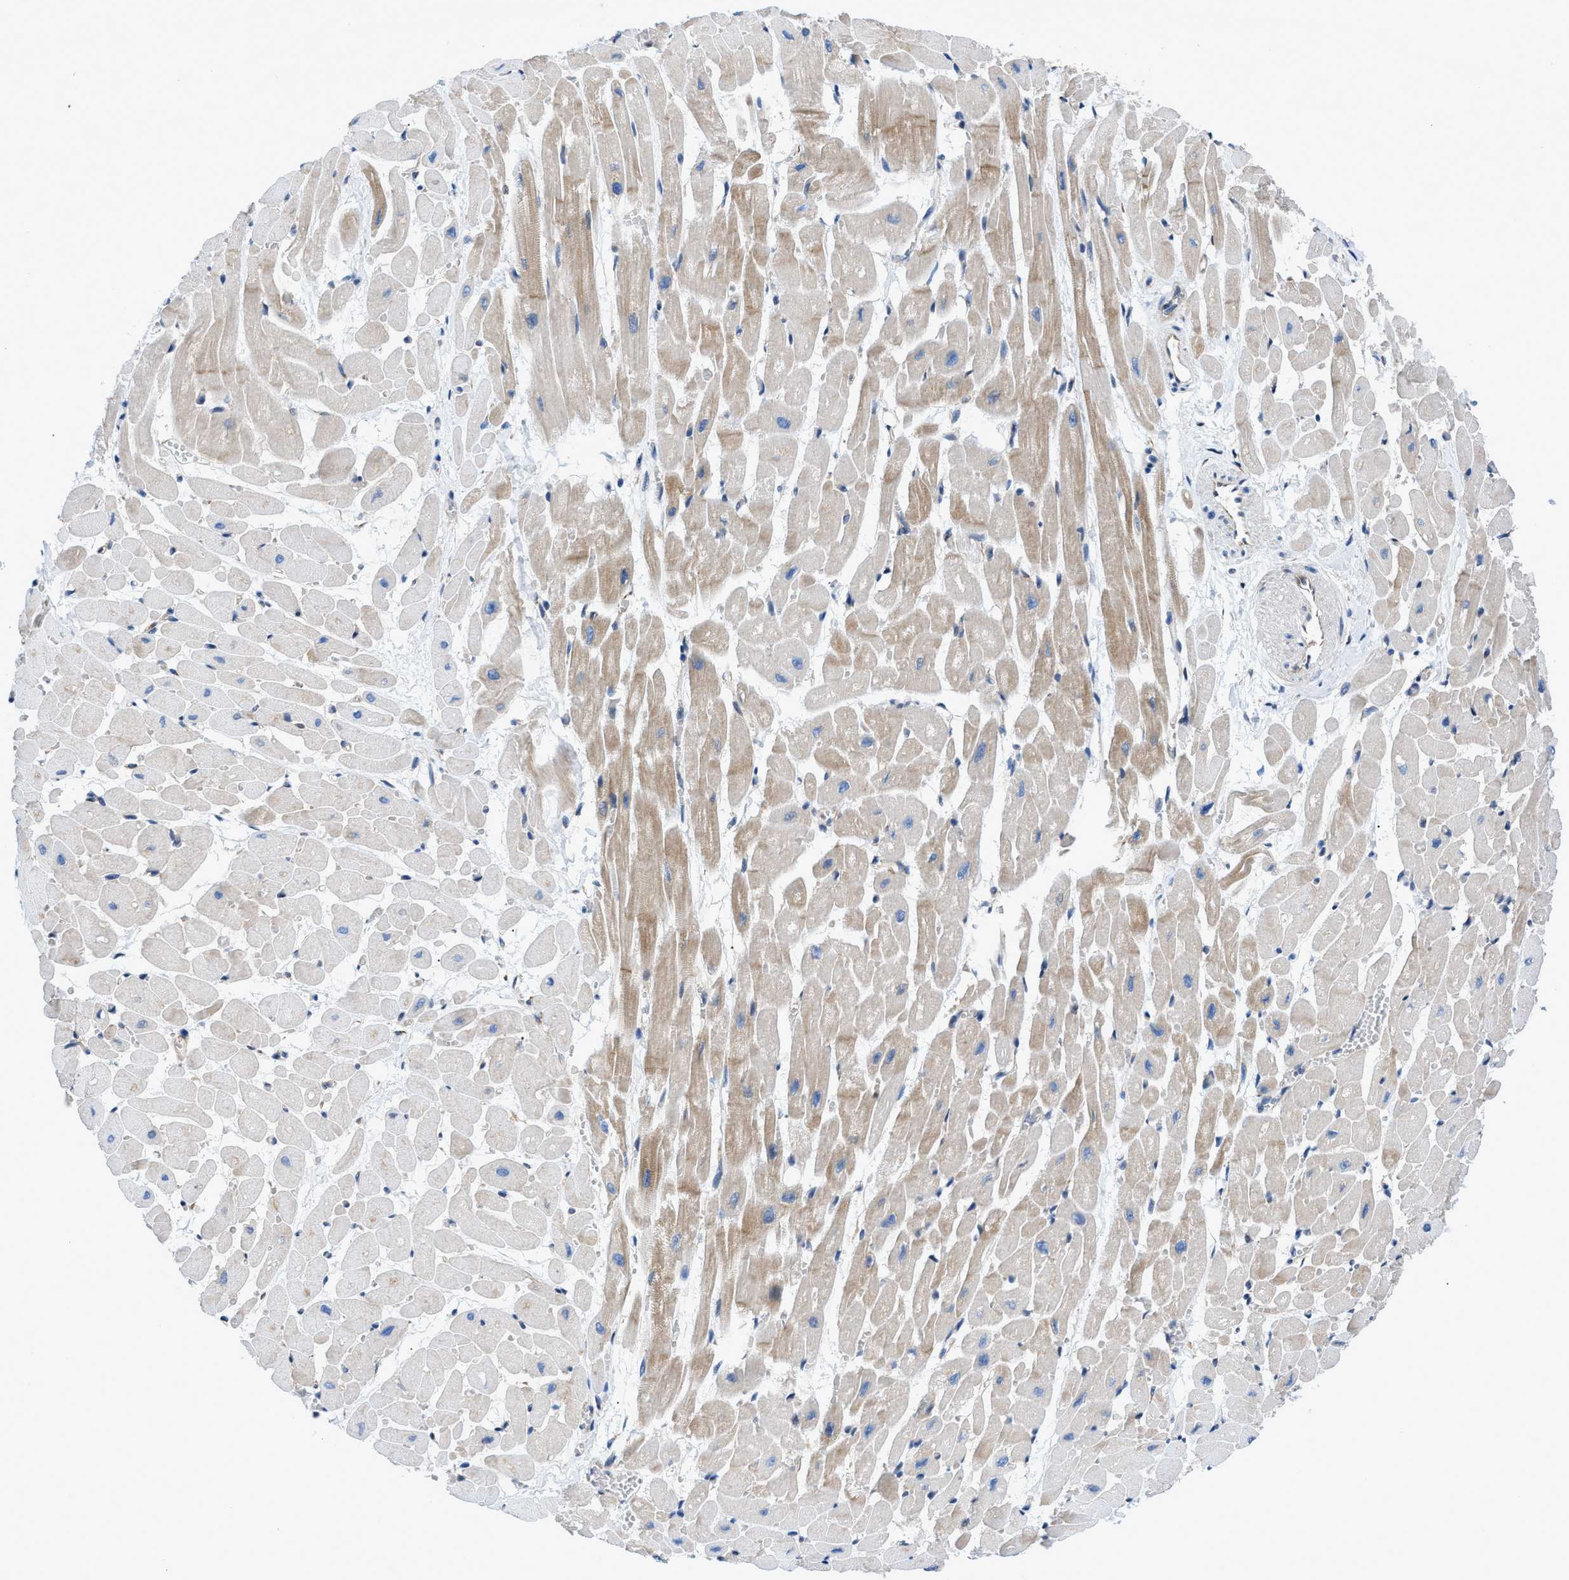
{"staining": {"intensity": "moderate", "quantity": "25%-75%", "location": "cytoplasmic/membranous"}, "tissue": "heart muscle", "cell_type": "Cardiomyocytes", "image_type": "normal", "snomed": [{"axis": "morphology", "description": "Normal tissue, NOS"}, {"axis": "topography", "description": "Heart"}], "caption": "Heart muscle stained with a brown dye shows moderate cytoplasmic/membranous positive positivity in approximately 25%-75% of cardiomyocytes.", "gene": "DMAC1", "patient": {"sex": "male", "age": 45}}